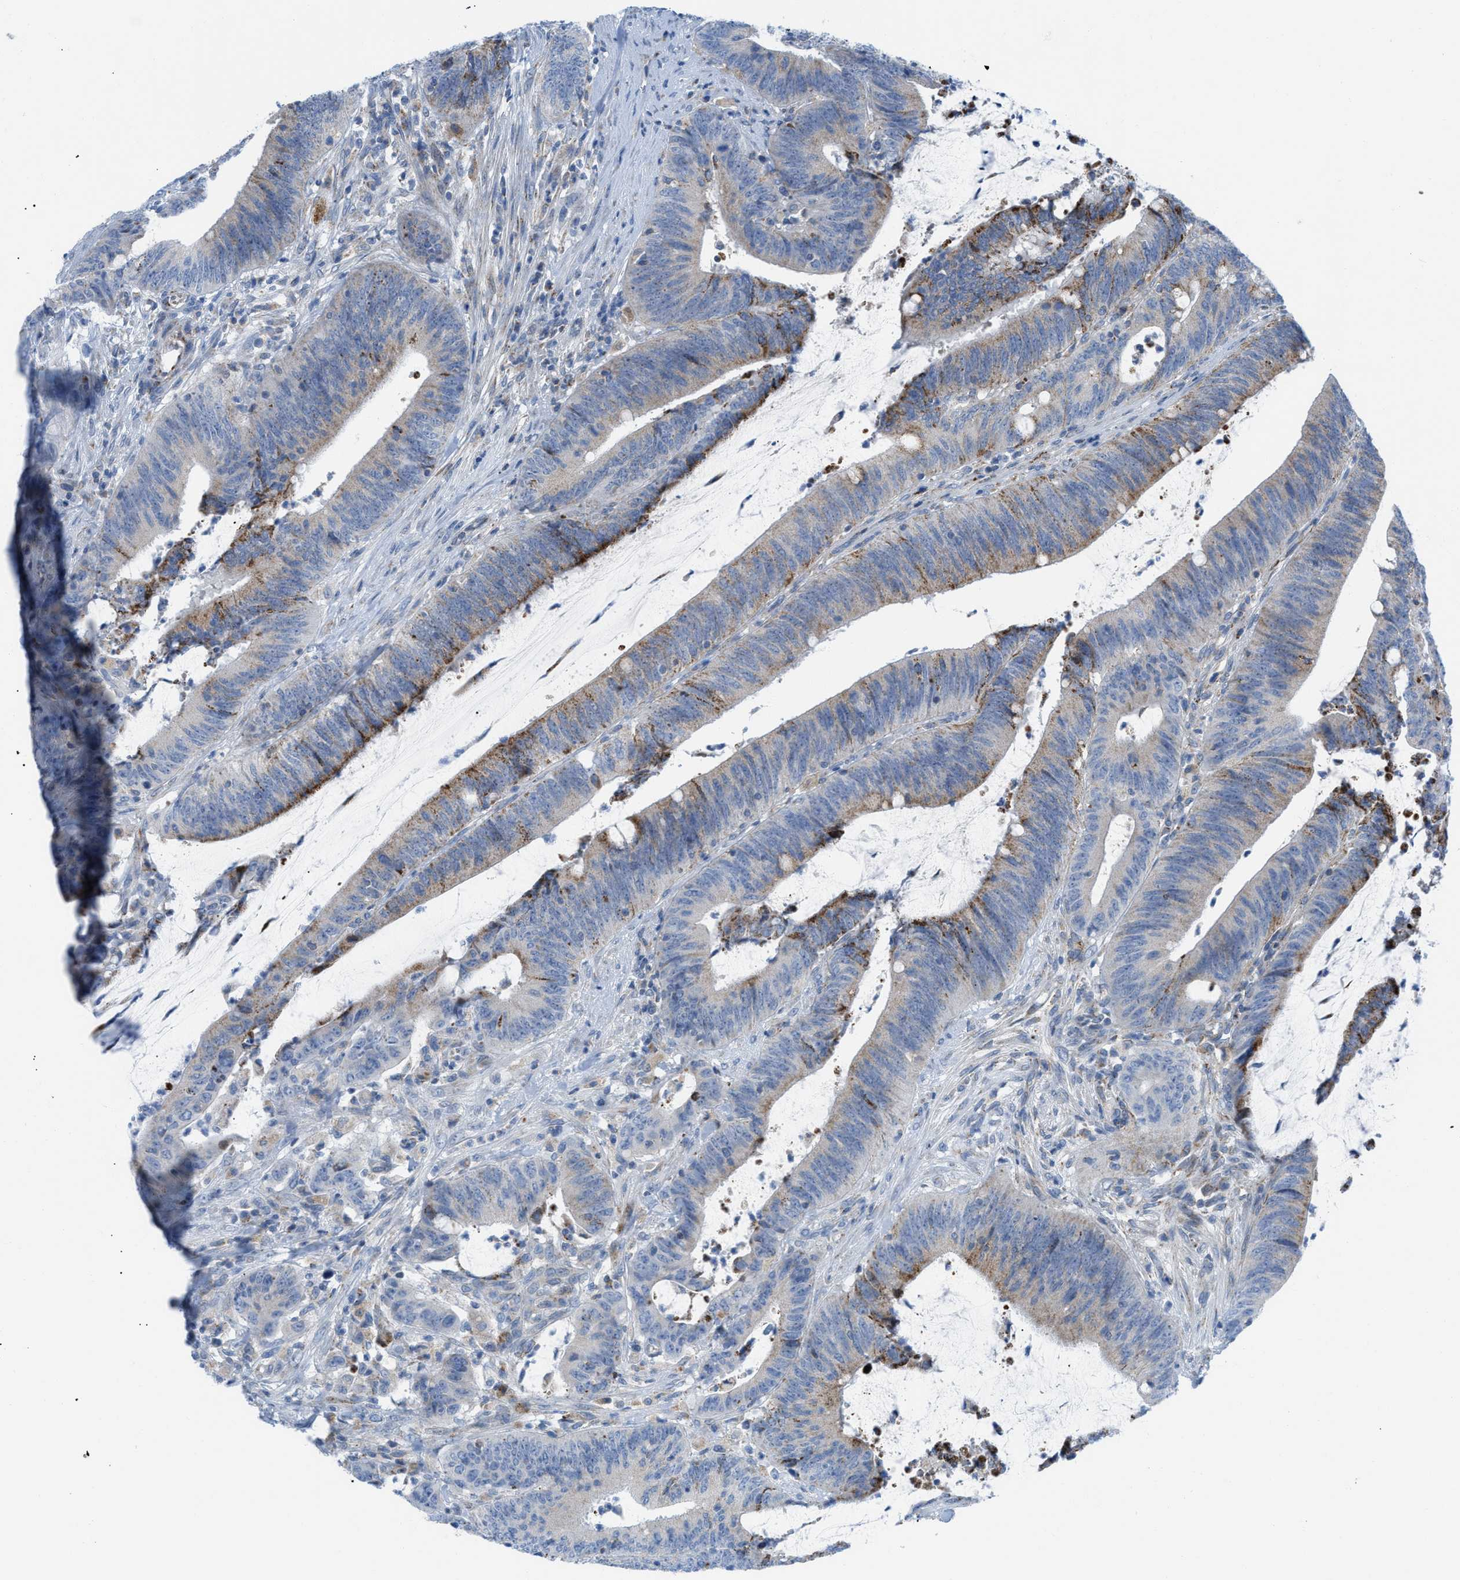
{"staining": {"intensity": "moderate", "quantity": "25%-75%", "location": "cytoplasmic/membranous"}, "tissue": "colorectal cancer", "cell_type": "Tumor cells", "image_type": "cancer", "snomed": [{"axis": "morphology", "description": "Normal tissue, NOS"}, {"axis": "morphology", "description": "Adenocarcinoma, NOS"}, {"axis": "topography", "description": "Rectum"}], "caption": "Tumor cells reveal moderate cytoplasmic/membranous staining in approximately 25%-75% of cells in colorectal adenocarcinoma.", "gene": "RBBP9", "patient": {"sex": "female", "age": 66}}